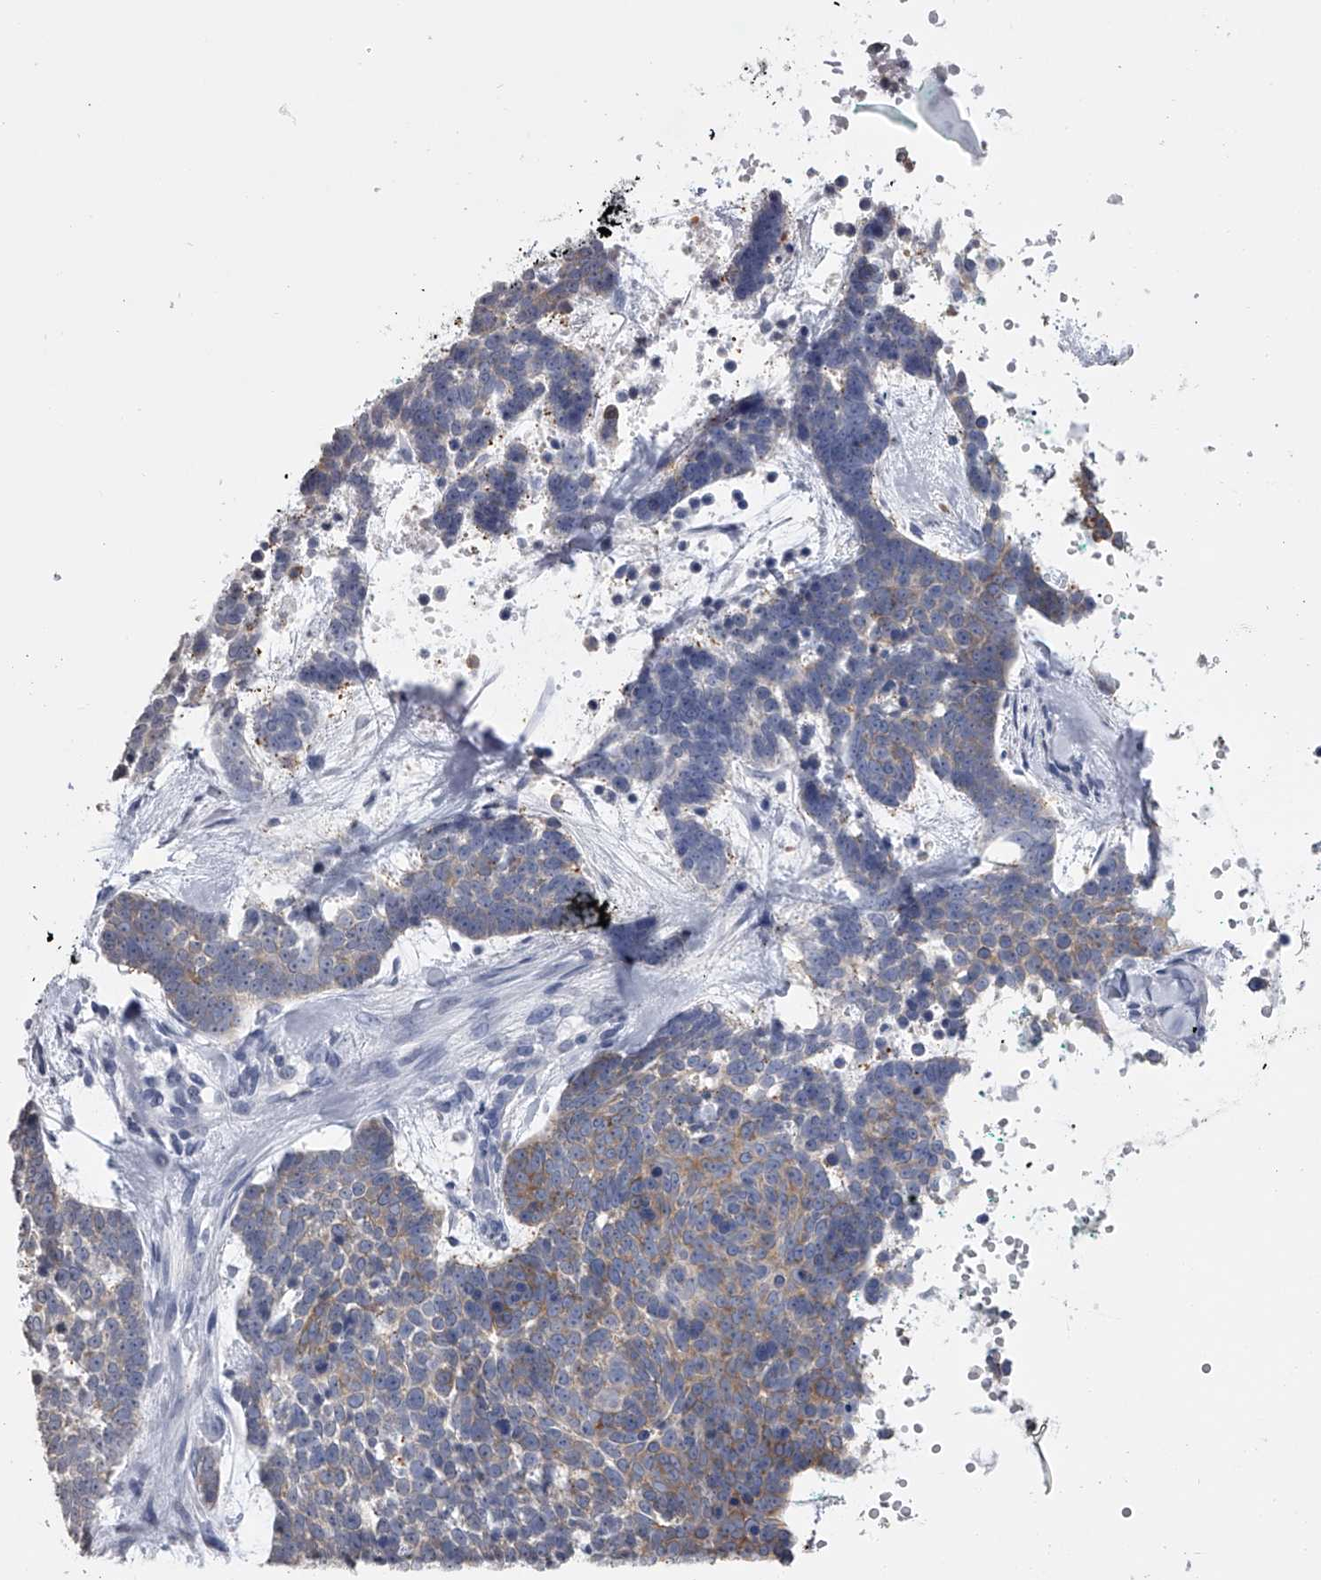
{"staining": {"intensity": "weak", "quantity": "25%-75%", "location": "cytoplasmic/membranous"}, "tissue": "skin cancer", "cell_type": "Tumor cells", "image_type": "cancer", "snomed": [{"axis": "morphology", "description": "Basal cell carcinoma"}, {"axis": "topography", "description": "Skin"}], "caption": "Skin cancer (basal cell carcinoma) stained with immunohistochemistry (IHC) exhibits weak cytoplasmic/membranous positivity in approximately 25%-75% of tumor cells.", "gene": "TASP1", "patient": {"sex": "female", "age": 81}}